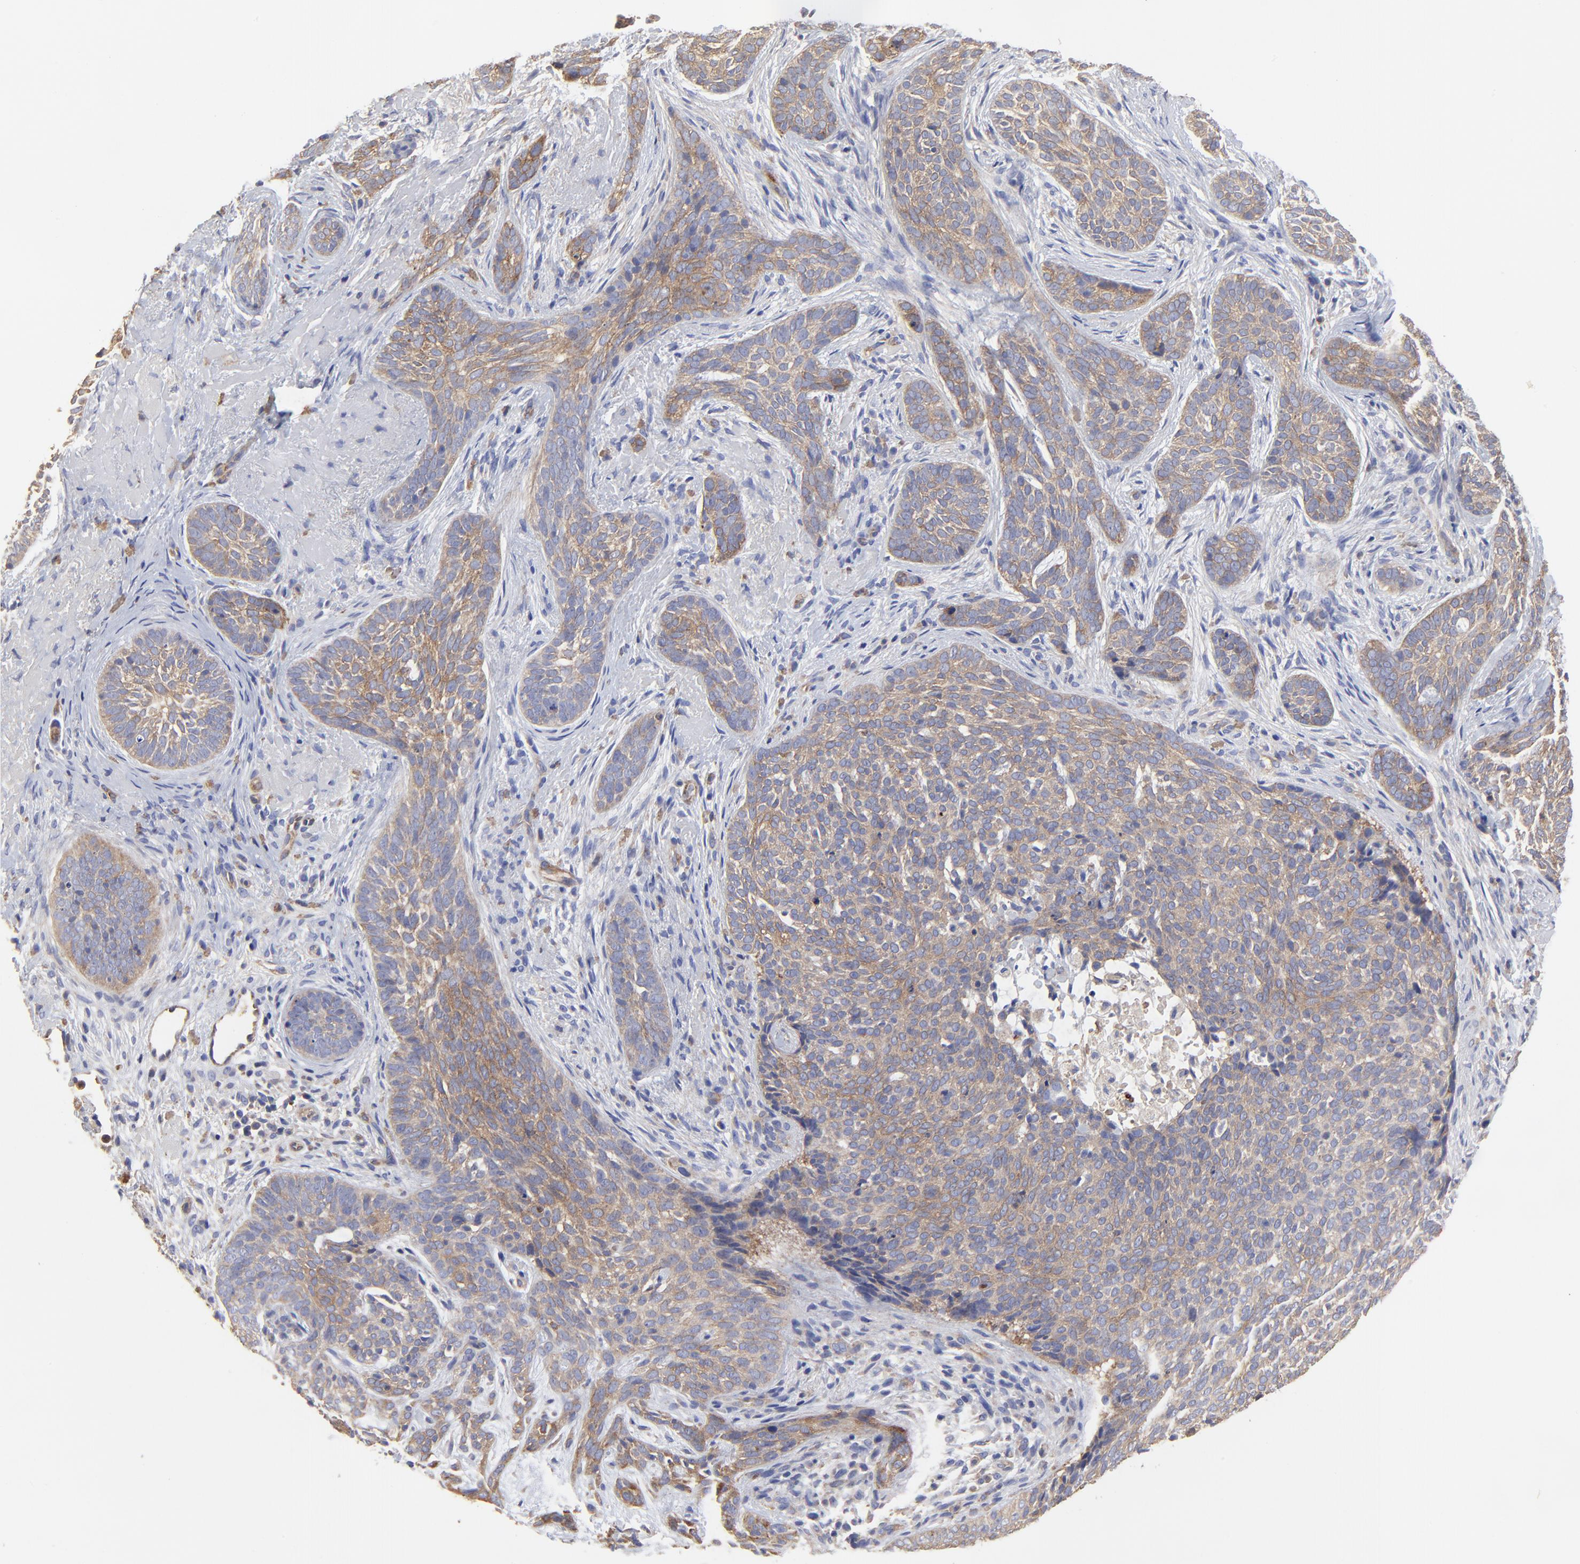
{"staining": {"intensity": "moderate", "quantity": "25%-75%", "location": "cytoplasmic/membranous"}, "tissue": "skin cancer", "cell_type": "Tumor cells", "image_type": "cancer", "snomed": [{"axis": "morphology", "description": "Basal cell carcinoma"}, {"axis": "topography", "description": "Skin"}], "caption": "Immunohistochemical staining of human skin basal cell carcinoma exhibits moderate cytoplasmic/membranous protein expression in about 25%-75% of tumor cells.", "gene": "SULF2", "patient": {"sex": "male", "age": 91}}